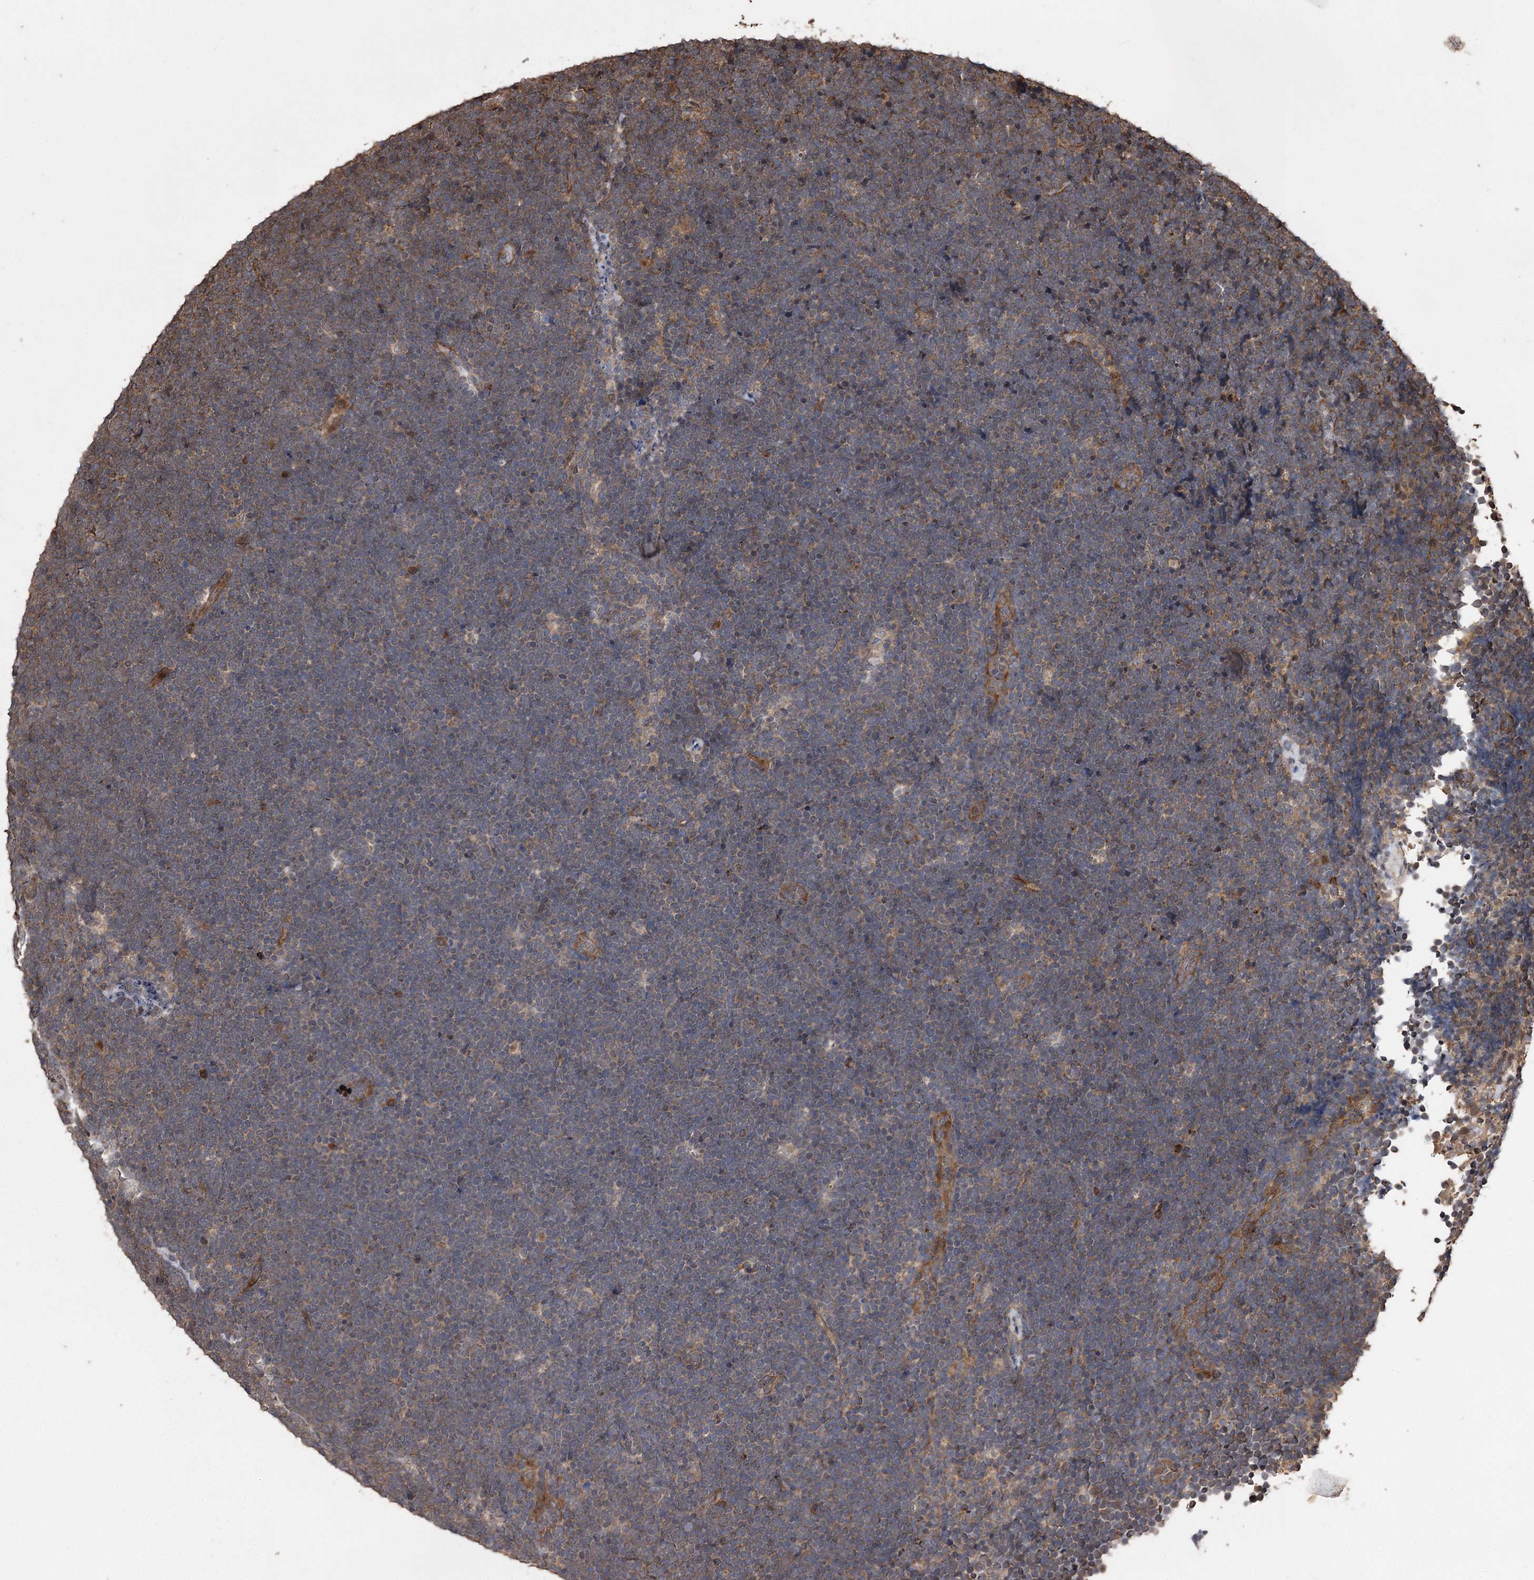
{"staining": {"intensity": "weak", "quantity": "<25%", "location": "cytoplasmic/membranous"}, "tissue": "lymphoma", "cell_type": "Tumor cells", "image_type": "cancer", "snomed": [{"axis": "morphology", "description": "Malignant lymphoma, non-Hodgkin's type, High grade"}, {"axis": "topography", "description": "Lymph node"}], "caption": "Immunohistochemical staining of lymphoma exhibits no significant staining in tumor cells.", "gene": "RASSF3", "patient": {"sex": "male", "age": 13}}